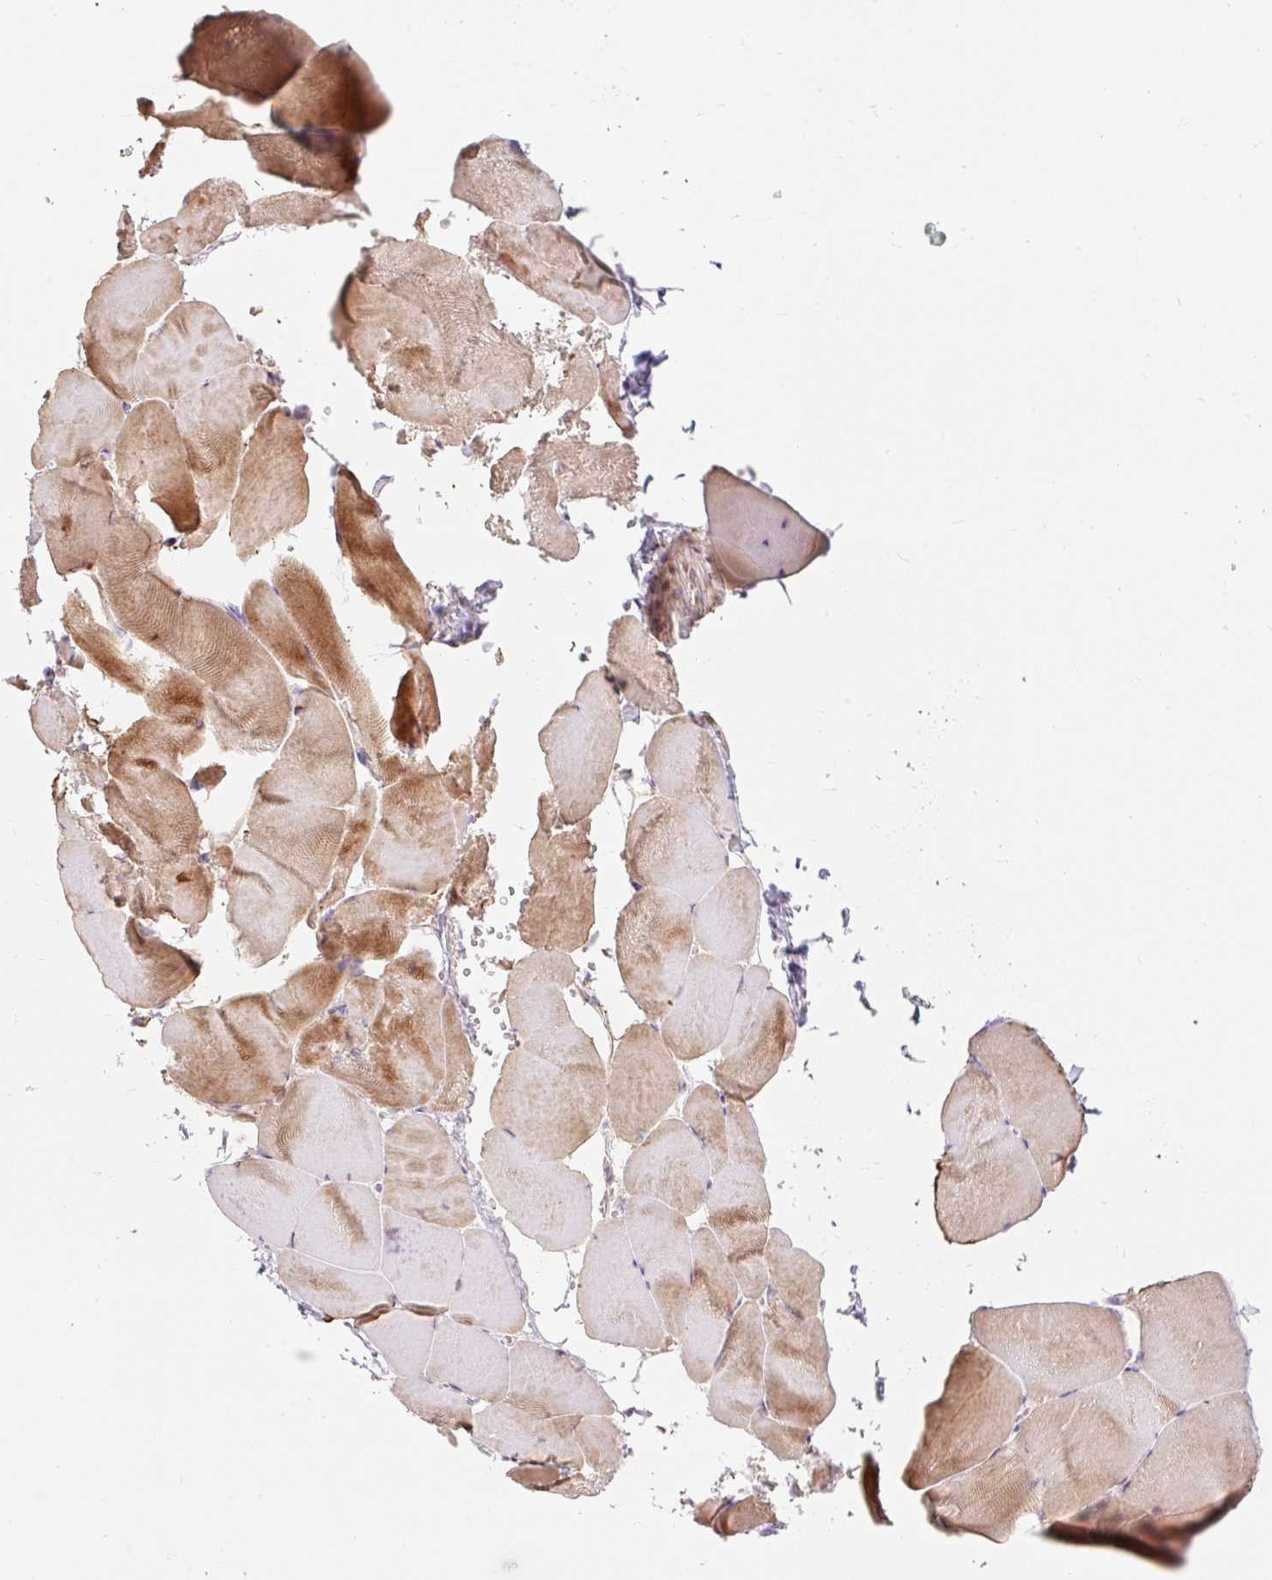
{"staining": {"intensity": "moderate", "quantity": ">75%", "location": "cytoplasmic/membranous"}, "tissue": "skeletal muscle", "cell_type": "Myocytes", "image_type": "normal", "snomed": [{"axis": "morphology", "description": "Normal tissue, NOS"}, {"axis": "topography", "description": "Skeletal muscle"}], "caption": "The histopathology image displays staining of normal skeletal muscle, revealing moderate cytoplasmic/membranous protein expression (brown color) within myocytes. (DAB = brown stain, brightfield microscopy at high magnification).", "gene": "EMC10", "patient": {"sex": "female", "age": 64}}